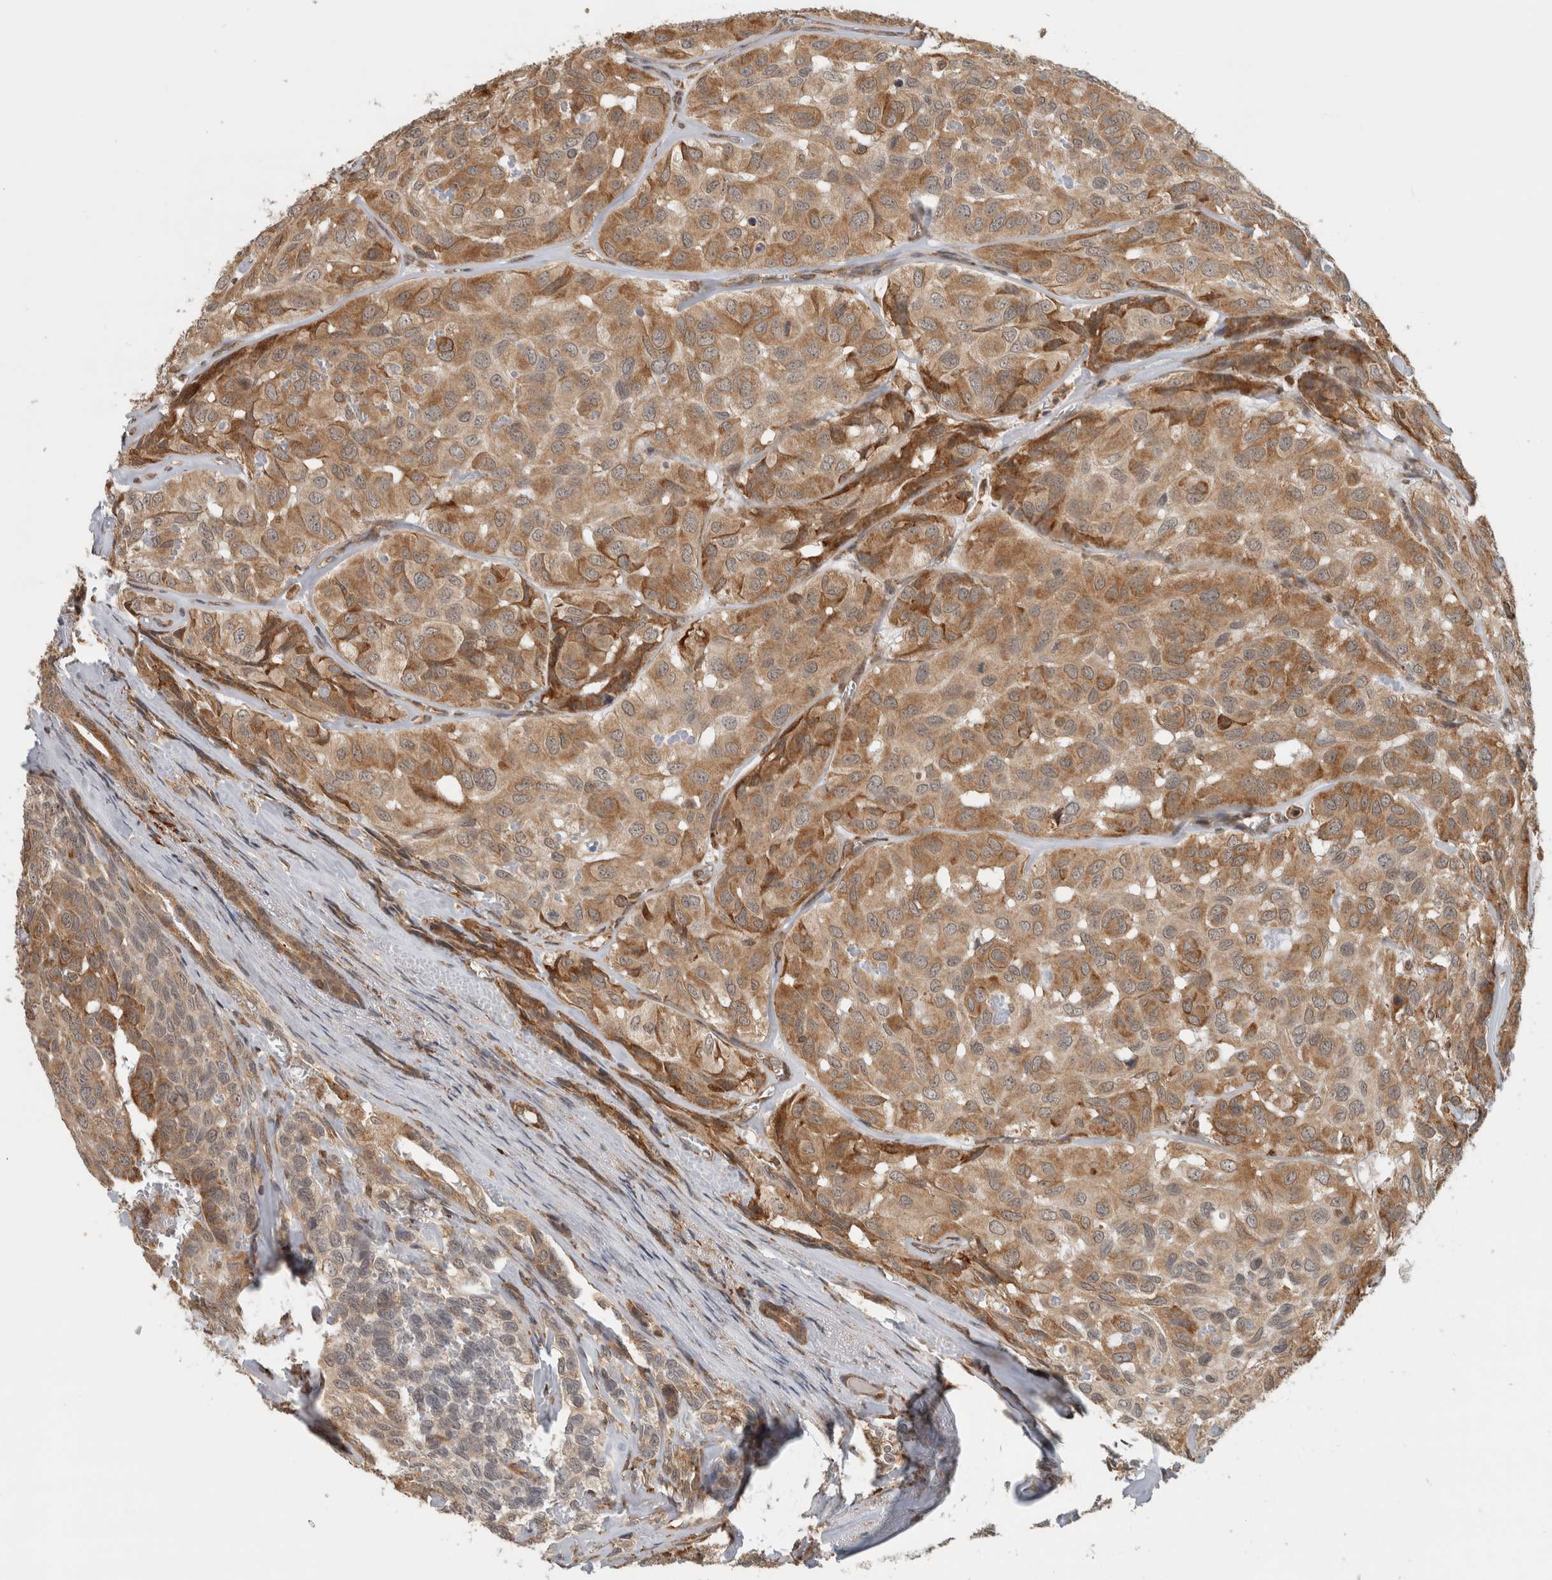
{"staining": {"intensity": "moderate", "quantity": ">75%", "location": "cytoplasmic/membranous"}, "tissue": "head and neck cancer", "cell_type": "Tumor cells", "image_type": "cancer", "snomed": [{"axis": "morphology", "description": "Adenocarcinoma, NOS"}, {"axis": "topography", "description": "Salivary gland, NOS"}, {"axis": "topography", "description": "Head-Neck"}], "caption": "IHC (DAB) staining of head and neck cancer (adenocarcinoma) shows moderate cytoplasmic/membranous protein positivity in about >75% of tumor cells. Using DAB (3,3'-diaminobenzidine) (brown) and hematoxylin (blue) stains, captured at high magnification using brightfield microscopy.", "gene": "MS4A7", "patient": {"sex": "female", "age": 76}}